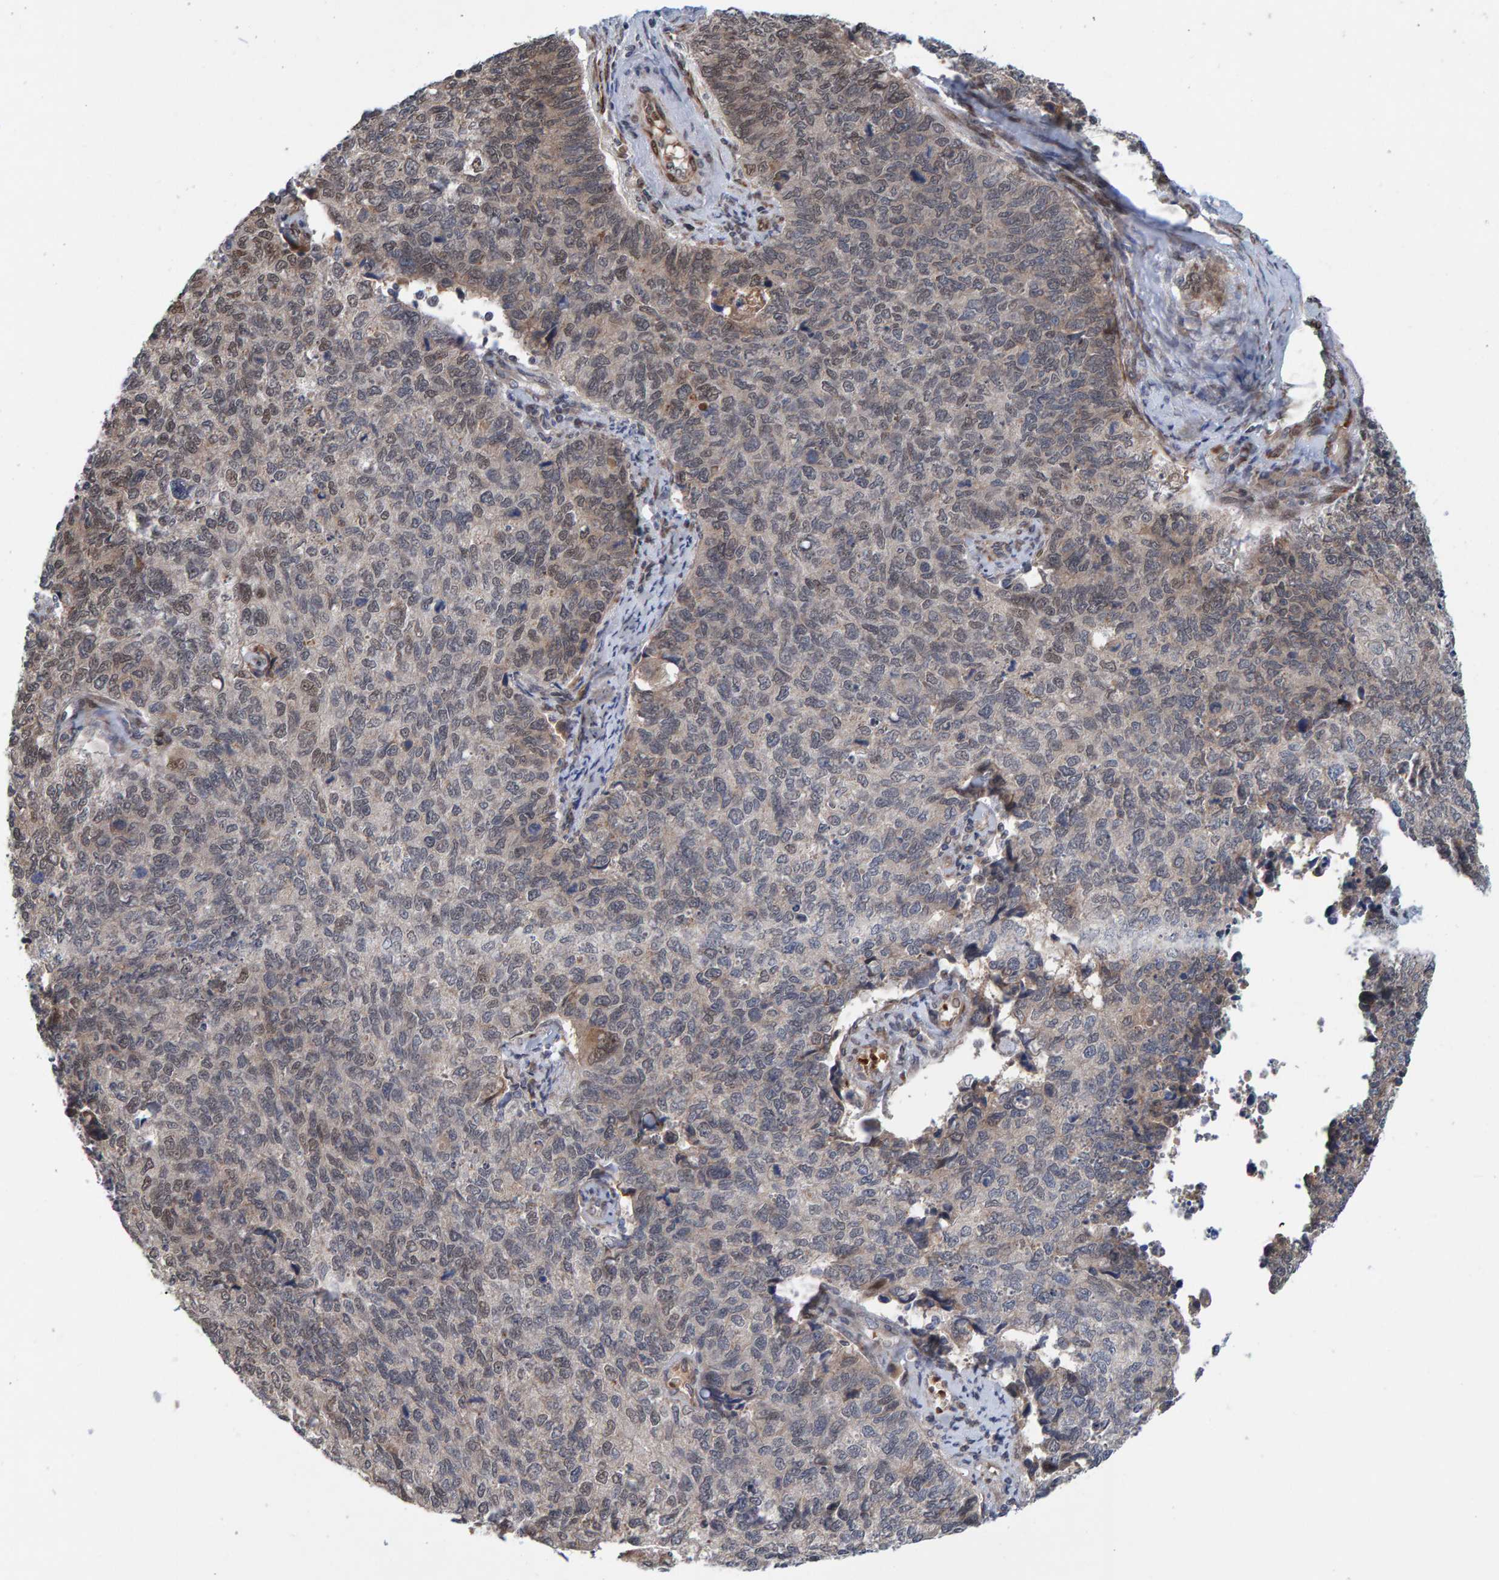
{"staining": {"intensity": "weak", "quantity": "25%-75%", "location": "cytoplasmic/membranous,nuclear"}, "tissue": "cervical cancer", "cell_type": "Tumor cells", "image_type": "cancer", "snomed": [{"axis": "morphology", "description": "Squamous cell carcinoma, NOS"}, {"axis": "topography", "description": "Cervix"}], "caption": "Weak cytoplasmic/membranous and nuclear staining for a protein is present in approximately 25%-75% of tumor cells of cervical cancer (squamous cell carcinoma) using immunohistochemistry (IHC).", "gene": "MFSD6L", "patient": {"sex": "female", "age": 63}}